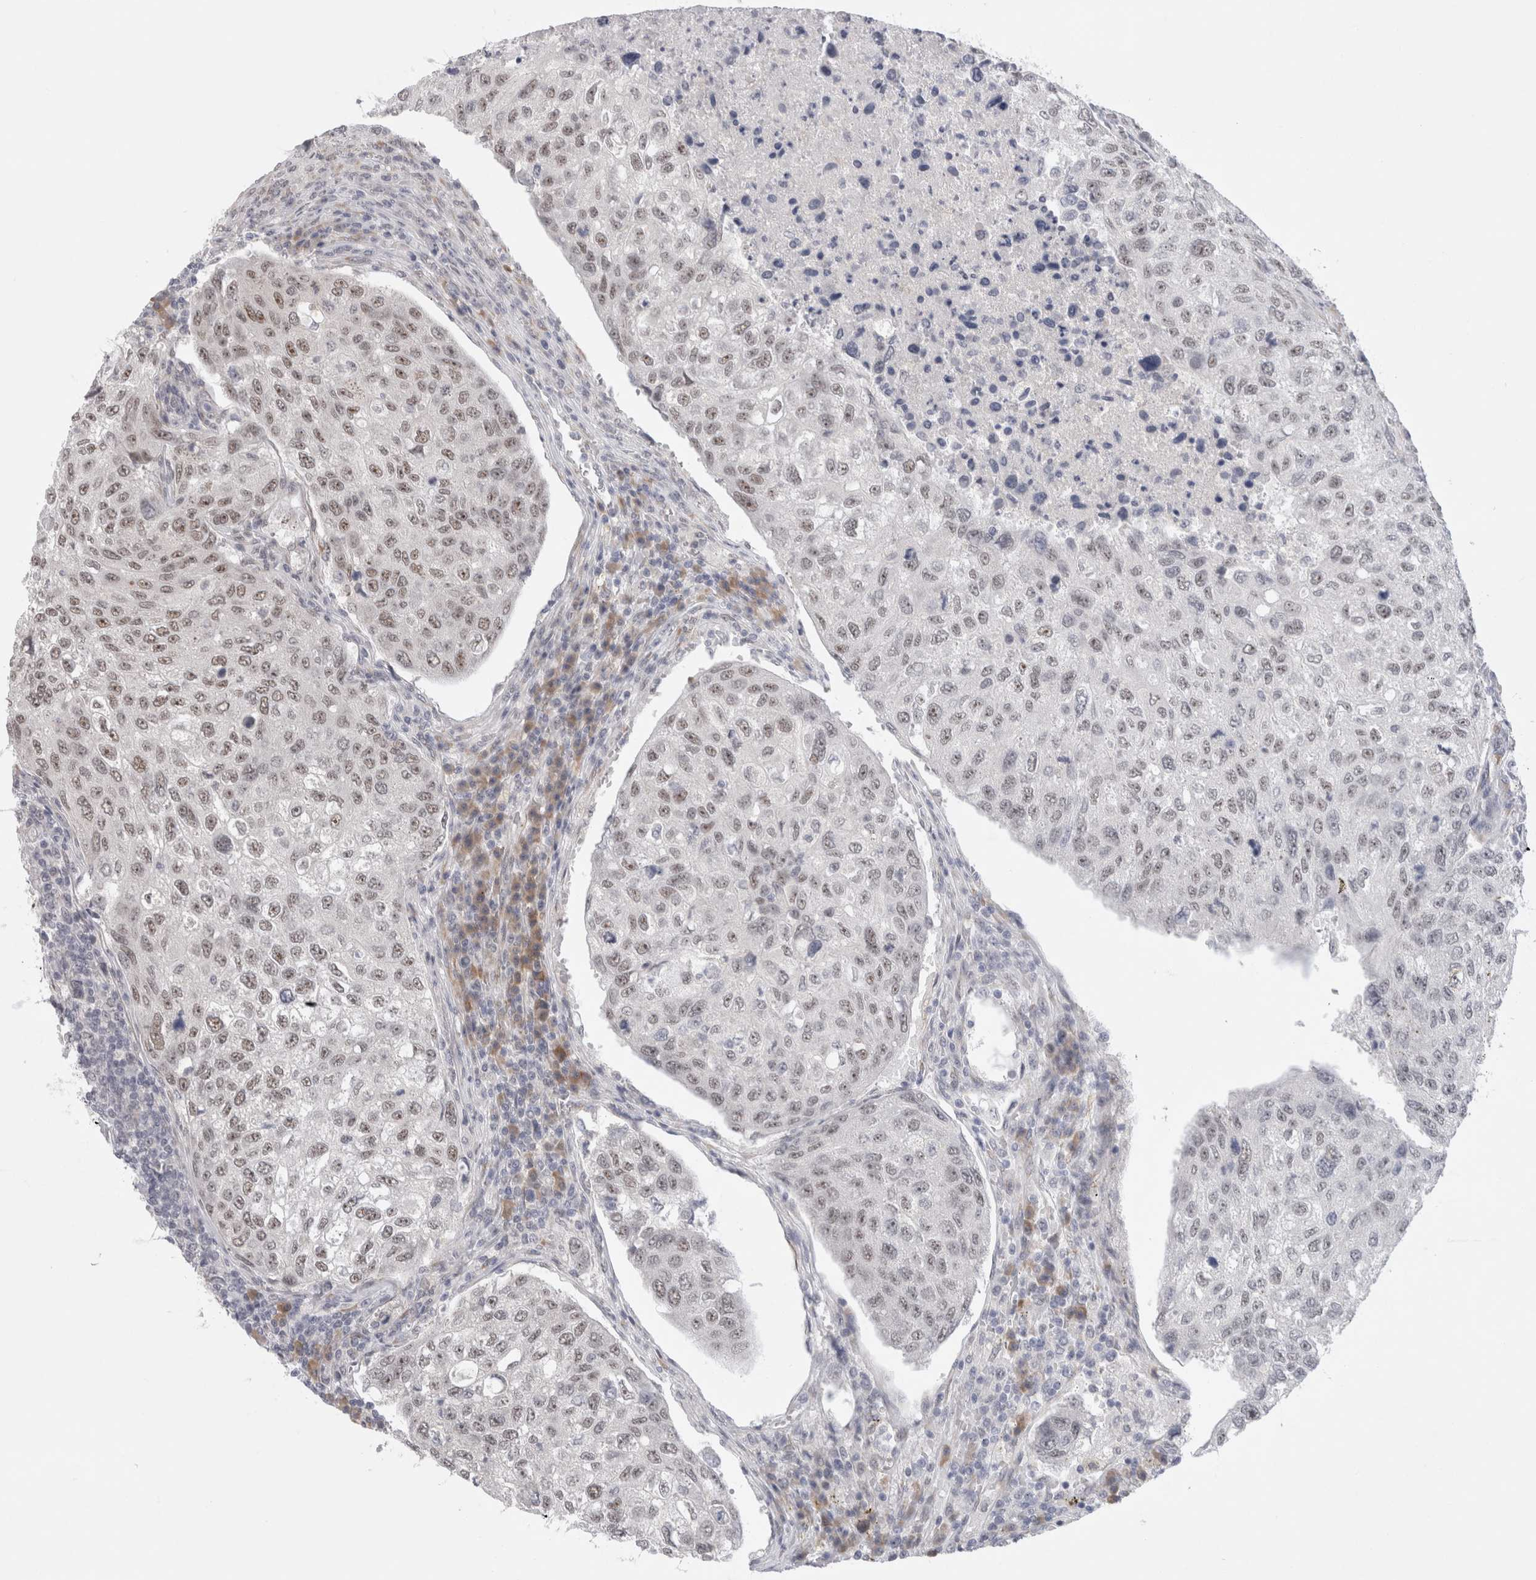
{"staining": {"intensity": "weak", "quantity": ">75%", "location": "nuclear"}, "tissue": "urothelial cancer", "cell_type": "Tumor cells", "image_type": "cancer", "snomed": [{"axis": "morphology", "description": "Urothelial carcinoma, High grade"}, {"axis": "topography", "description": "Lymph node"}, {"axis": "topography", "description": "Urinary bladder"}], "caption": "Tumor cells show low levels of weak nuclear positivity in approximately >75% of cells in human high-grade urothelial carcinoma.", "gene": "TRMT1L", "patient": {"sex": "male", "age": 51}}